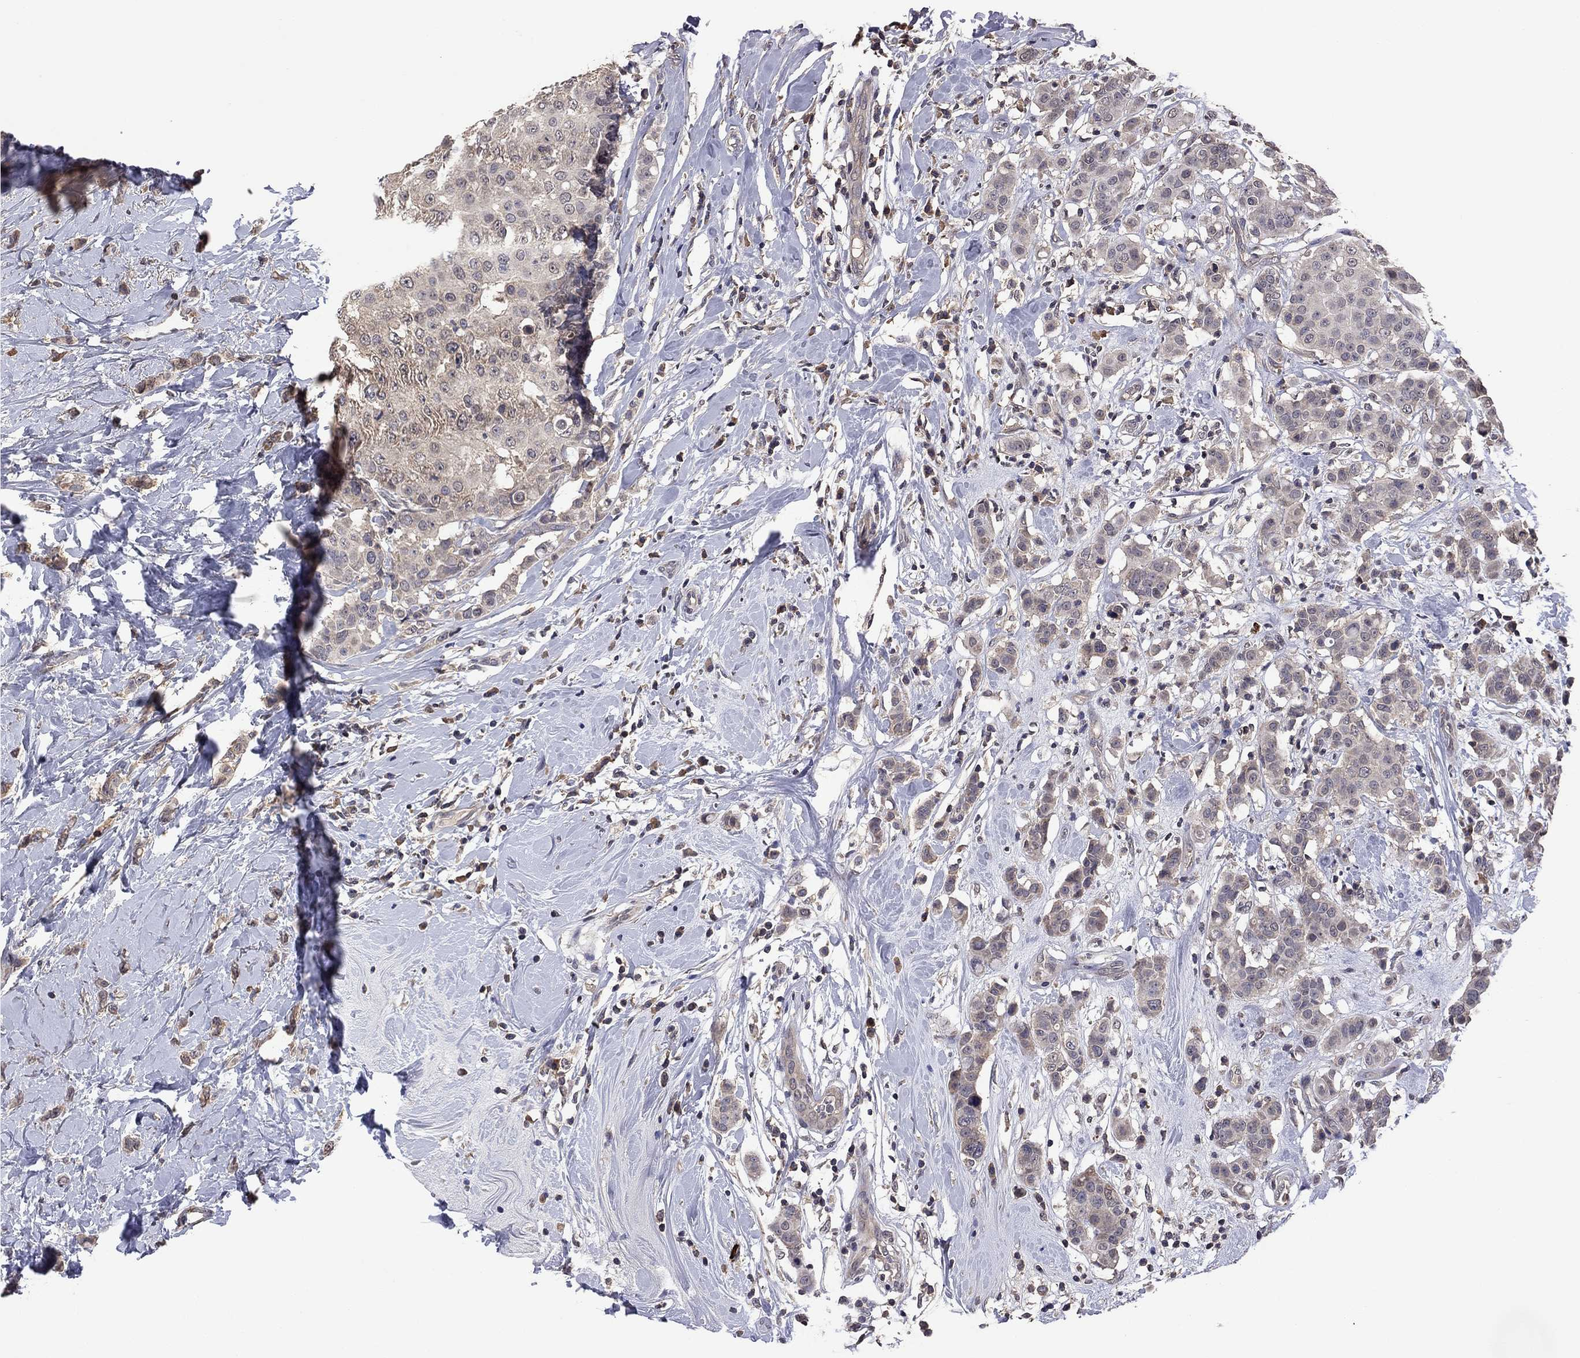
{"staining": {"intensity": "weak", "quantity": ">75%", "location": "cytoplasmic/membranous"}, "tissue": "breast cancer", "cell_type": "Tumor cells", "image_type": "cancer", "snomed": [{"axis": "morphology", "description": "Duct carcinoma"}, {"axis": "topography", "description": "Breast"}], "caption": "Immunohistochemical staining of breast intraductal carcinoma reveals low levels of weak cytoplasmic/membranous protein positivity in approximately >75% of tumor cells. Using DAB (brown) and hematoxylin (blue) stains, captured at high magnification using brightfield microscopy.", "gene": "TSNARE1", "patient": {"sex": "female", "age": 27}}